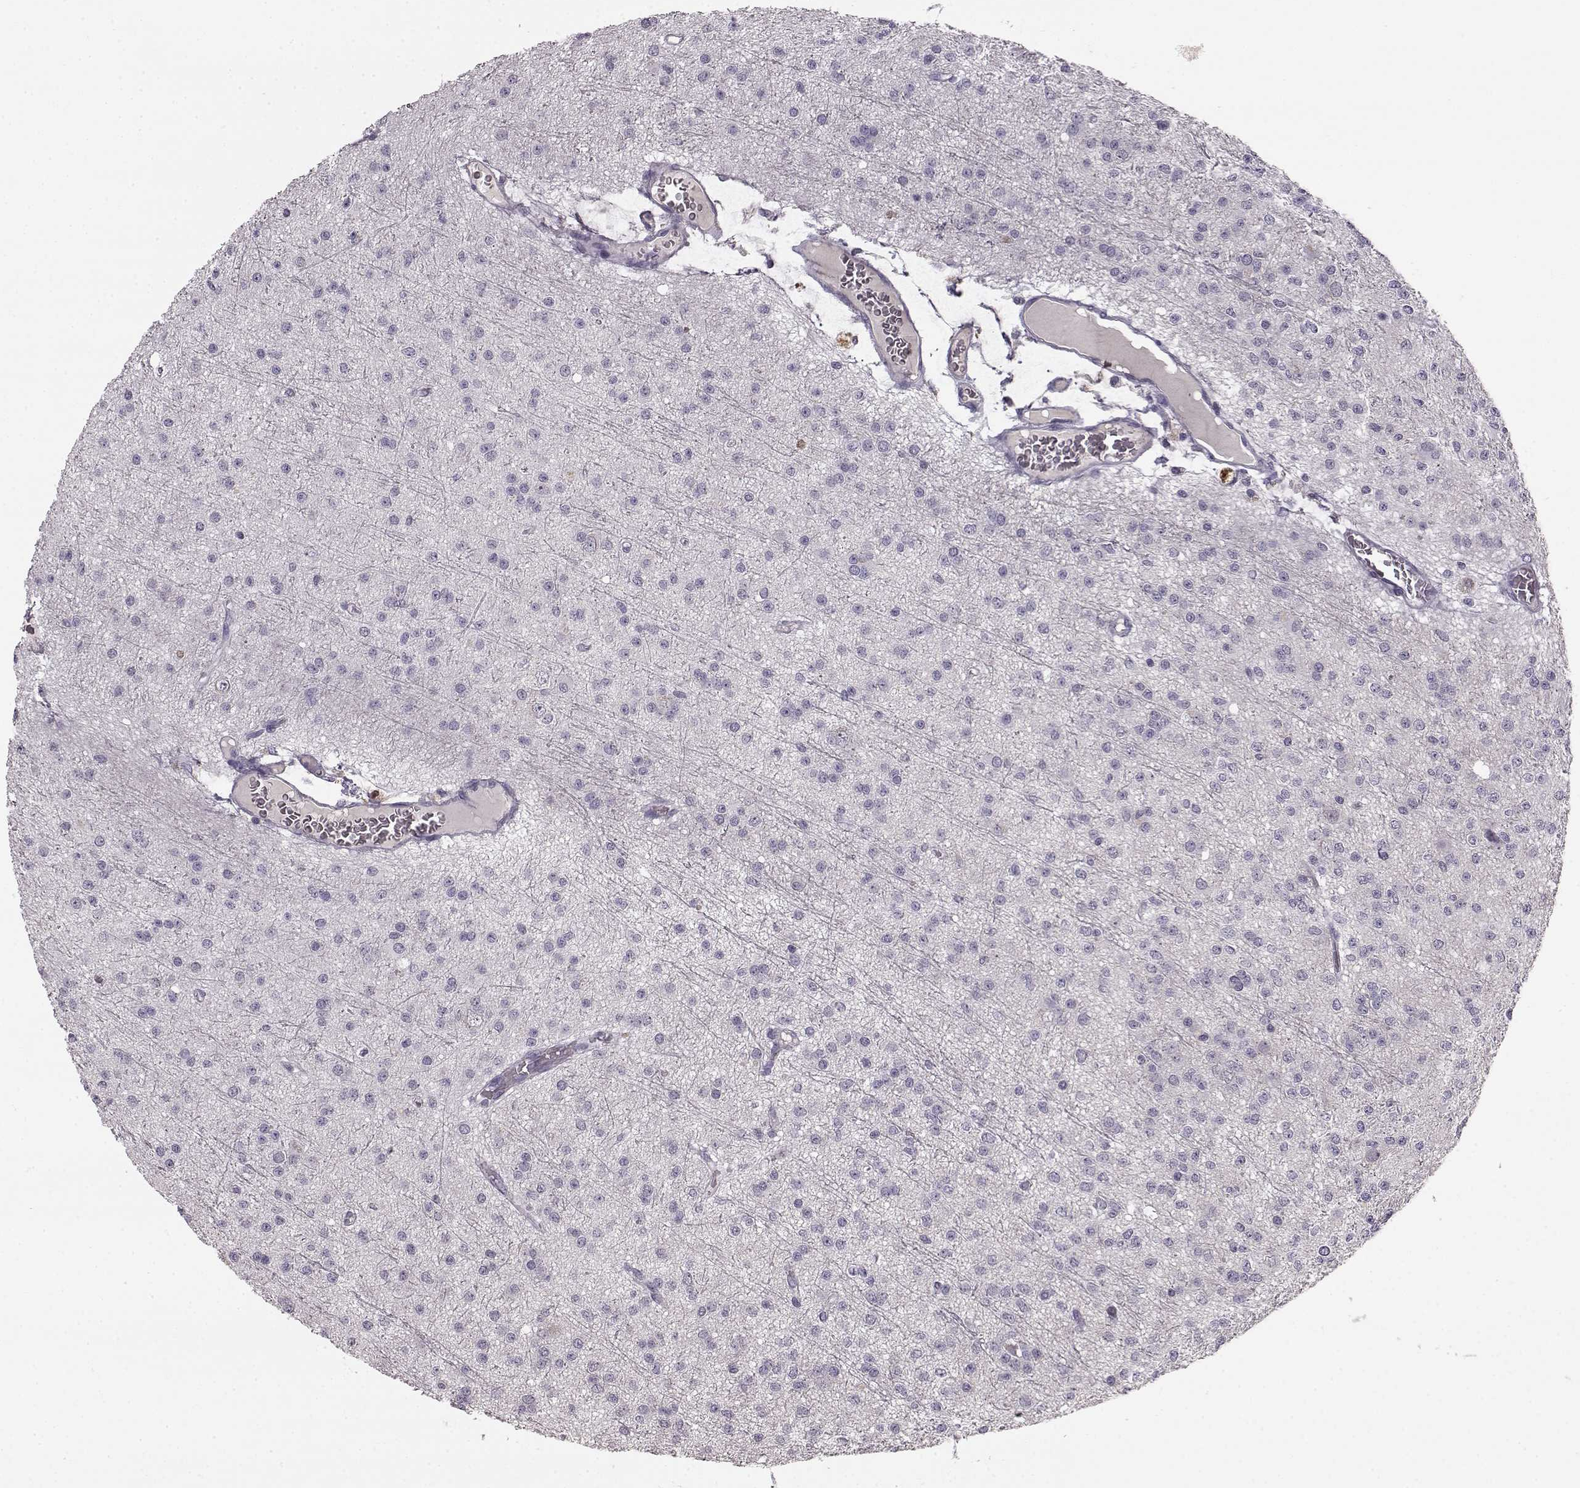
{"staining": {"intensity": "negative", "quantity": "none", "location": "none"}, "tissue": "glioma", "cell_type": "Tumor cells", "image_type": "cancer", "snomed": [{"axis": "morphology", "description": "Glioma, malignant, Low grade"}, {"axis": "topography", "description": "Brain"}], "caption": "This is a photomicrograph of IHC staining of malignant glioma (low-grade), which shows no expression in tumor cells.", "gene": "KRT85", "patient": {"sex": "male", "age": 27}}